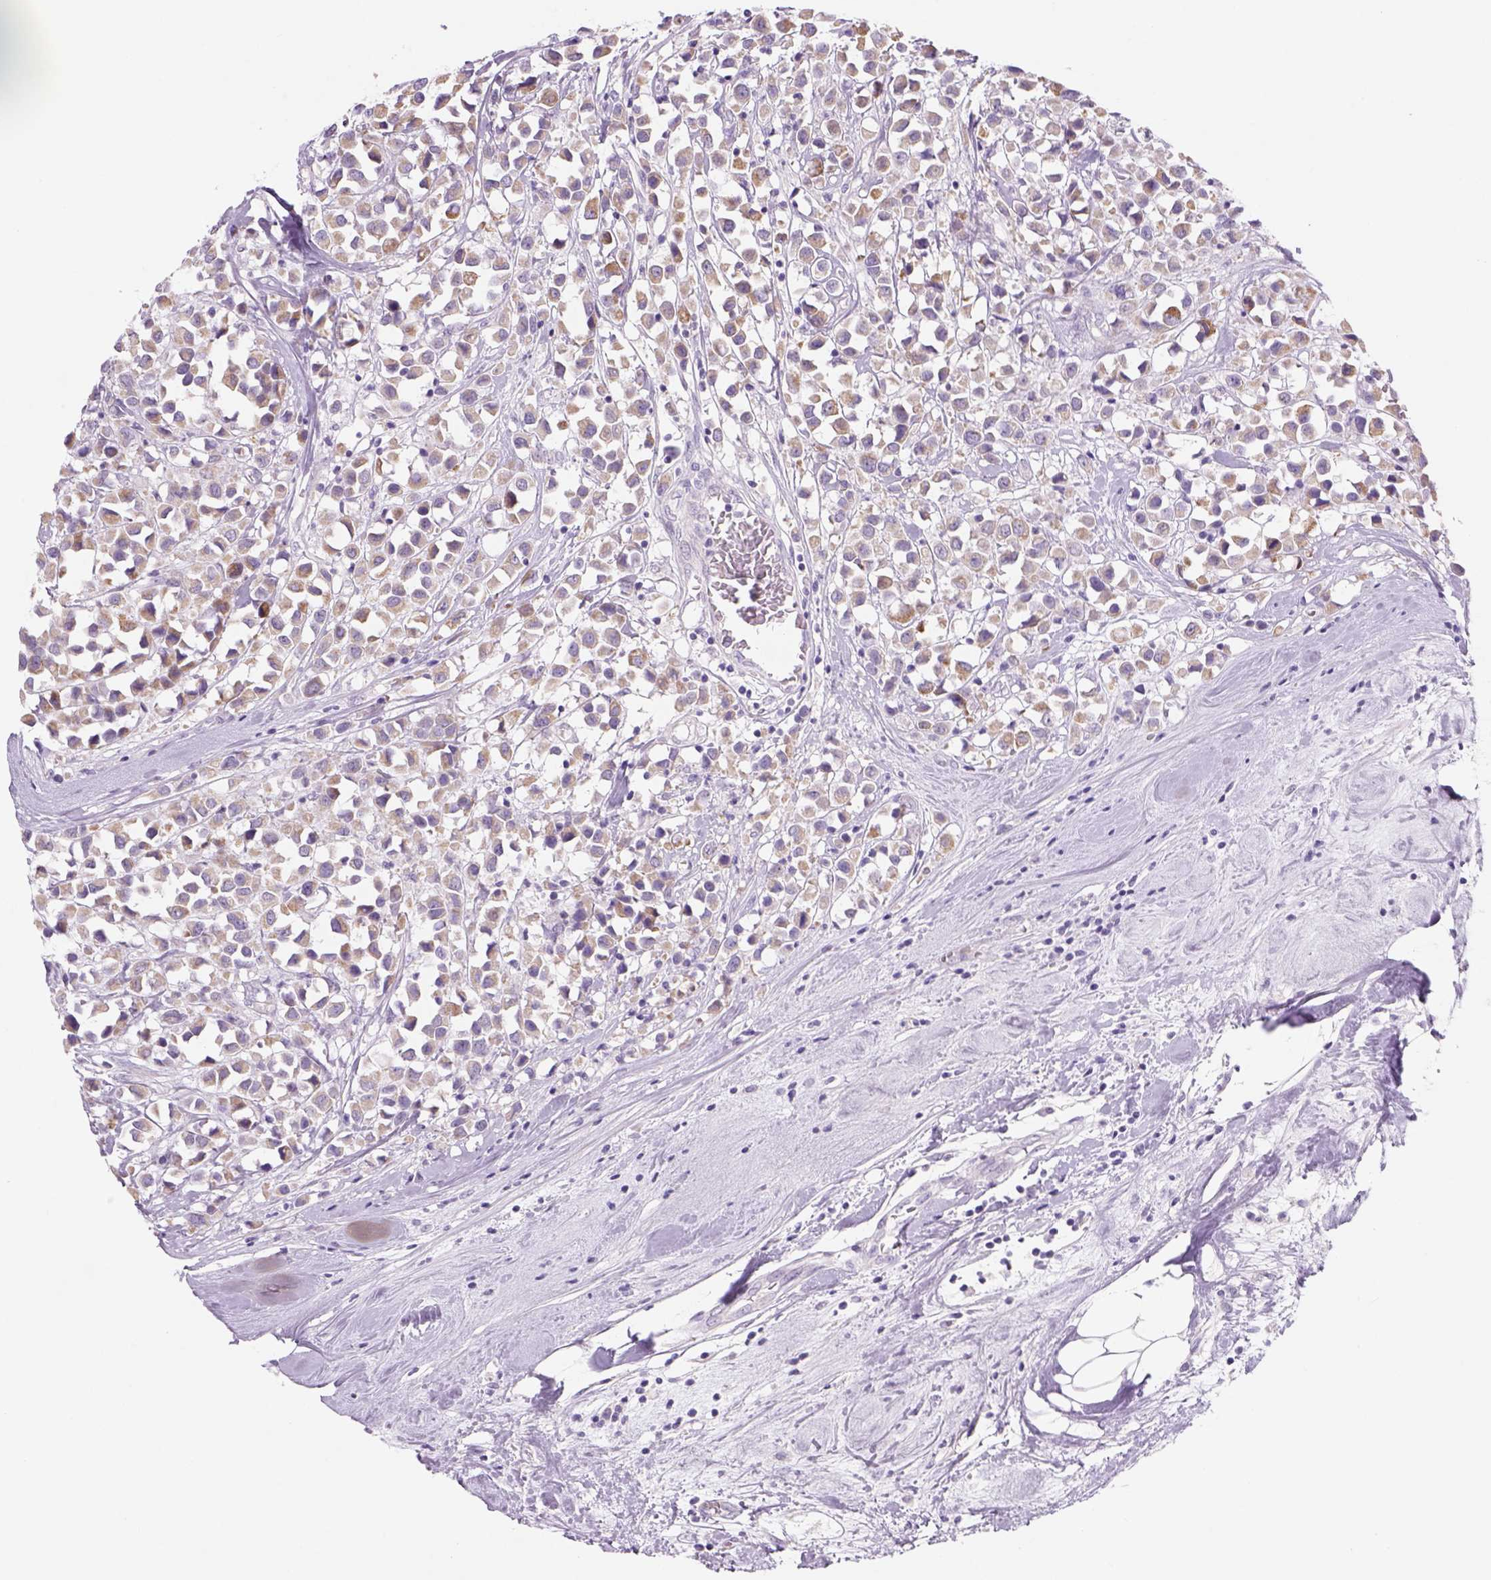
{"staining": {"intensity": "weak", "quantity": ">75%", "location": "cytoplasmic/membranous"}, "tissue": "breast cancer", "cell_type": "Tumor cells", "image_type": "cancer", "snomed": [{"axis": "morphology", "description": "Duct carcinoma"}, {"axis": "topography", "description": "Breast"}], "caption": "Tumor cells demonstrate weak cytoplasmic/membranous expression in about >75% of cells in breast cancer (invasive ductal carcinoma). (IHC, brightfield microscopy, high magnification).", "gene": "ADGRV1", "patient": {"sex": "female", "age": 61}}